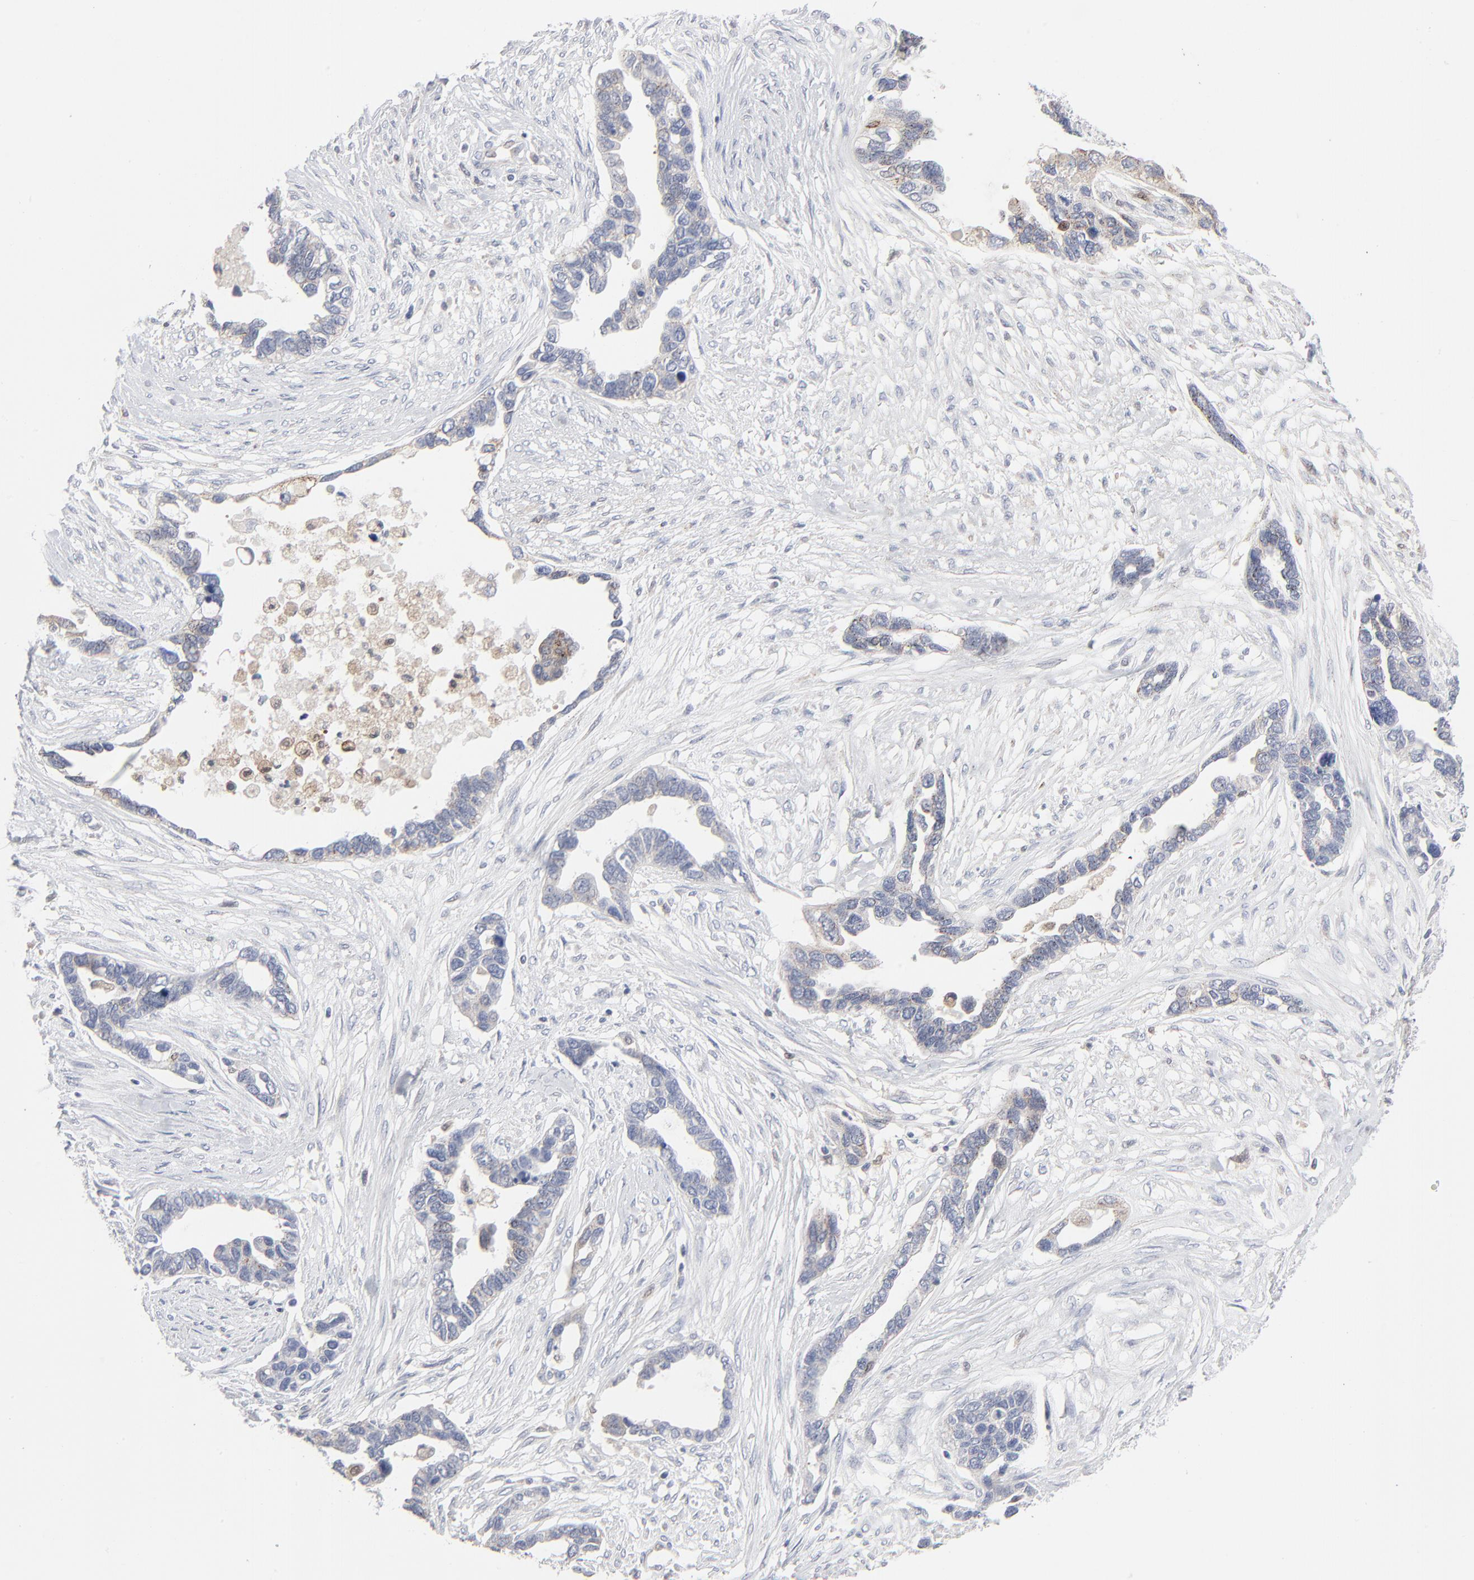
{"staining": {"intensity": "weak", "quantity": "25%-75%", "location": "cytoplasmic/membranous"}, "tissue": "ovarian cancer", "cell_type": "Tumor cells", "image_type": "cancer", "snomed": [{"axis": "morphology", "description": "Cystadenocarcinoma, serous, NOS"}, {"axis": "topography", "description": "Ovary"}], "caption": "DAB (3,3'-diaminobenzidine) immunohistochemical staining of human ovarian cancer (serous cystadenocarcinoma) shows weak cytoplasmic/membranous protein expression in about 25%-75% of tumor cells.", "gene": "BID", "patient": {"sex": "female", "age": 54}}